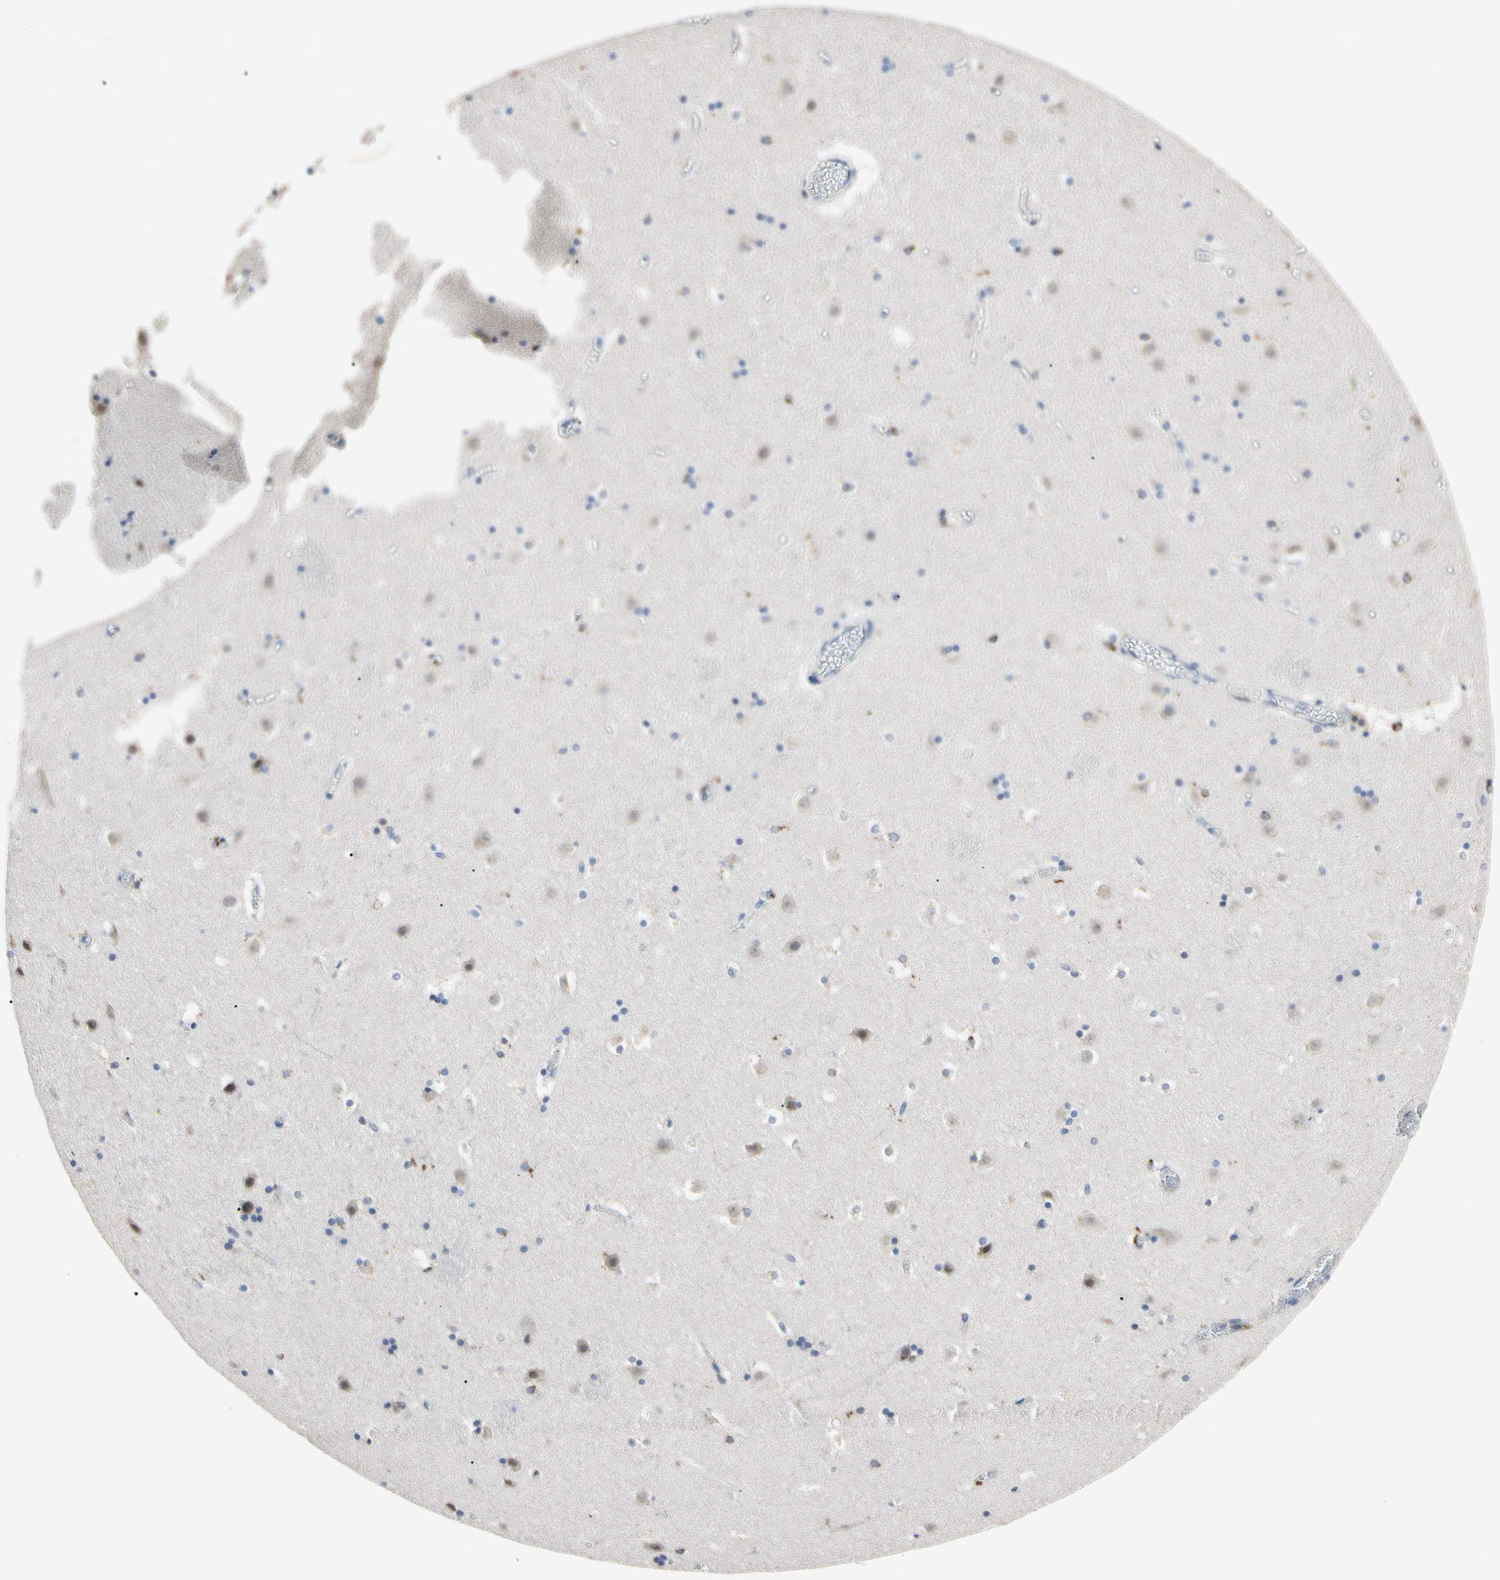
{"staining": {"intensity": "negative", "quantity": "none", "location": "none"}, "tissue": "caudate", "cell_type": "Glial cells", "image_type": "normal", "snomed": [{"axis": "morphology", "description": "Normal tissue, NOS"}, {"axis": "topography", "description": "Lateral ventricle wall"}], "caption": "DAB (3,3'-diaminobenzidine) immunohistochemical staining of benign caudate exhibits no significant positivity in glial cells. (DAB immunohistochemistry with hematoxylin counter stain).", "gene": "ADA2", "patient": {"sex": "male", "age": 45}}